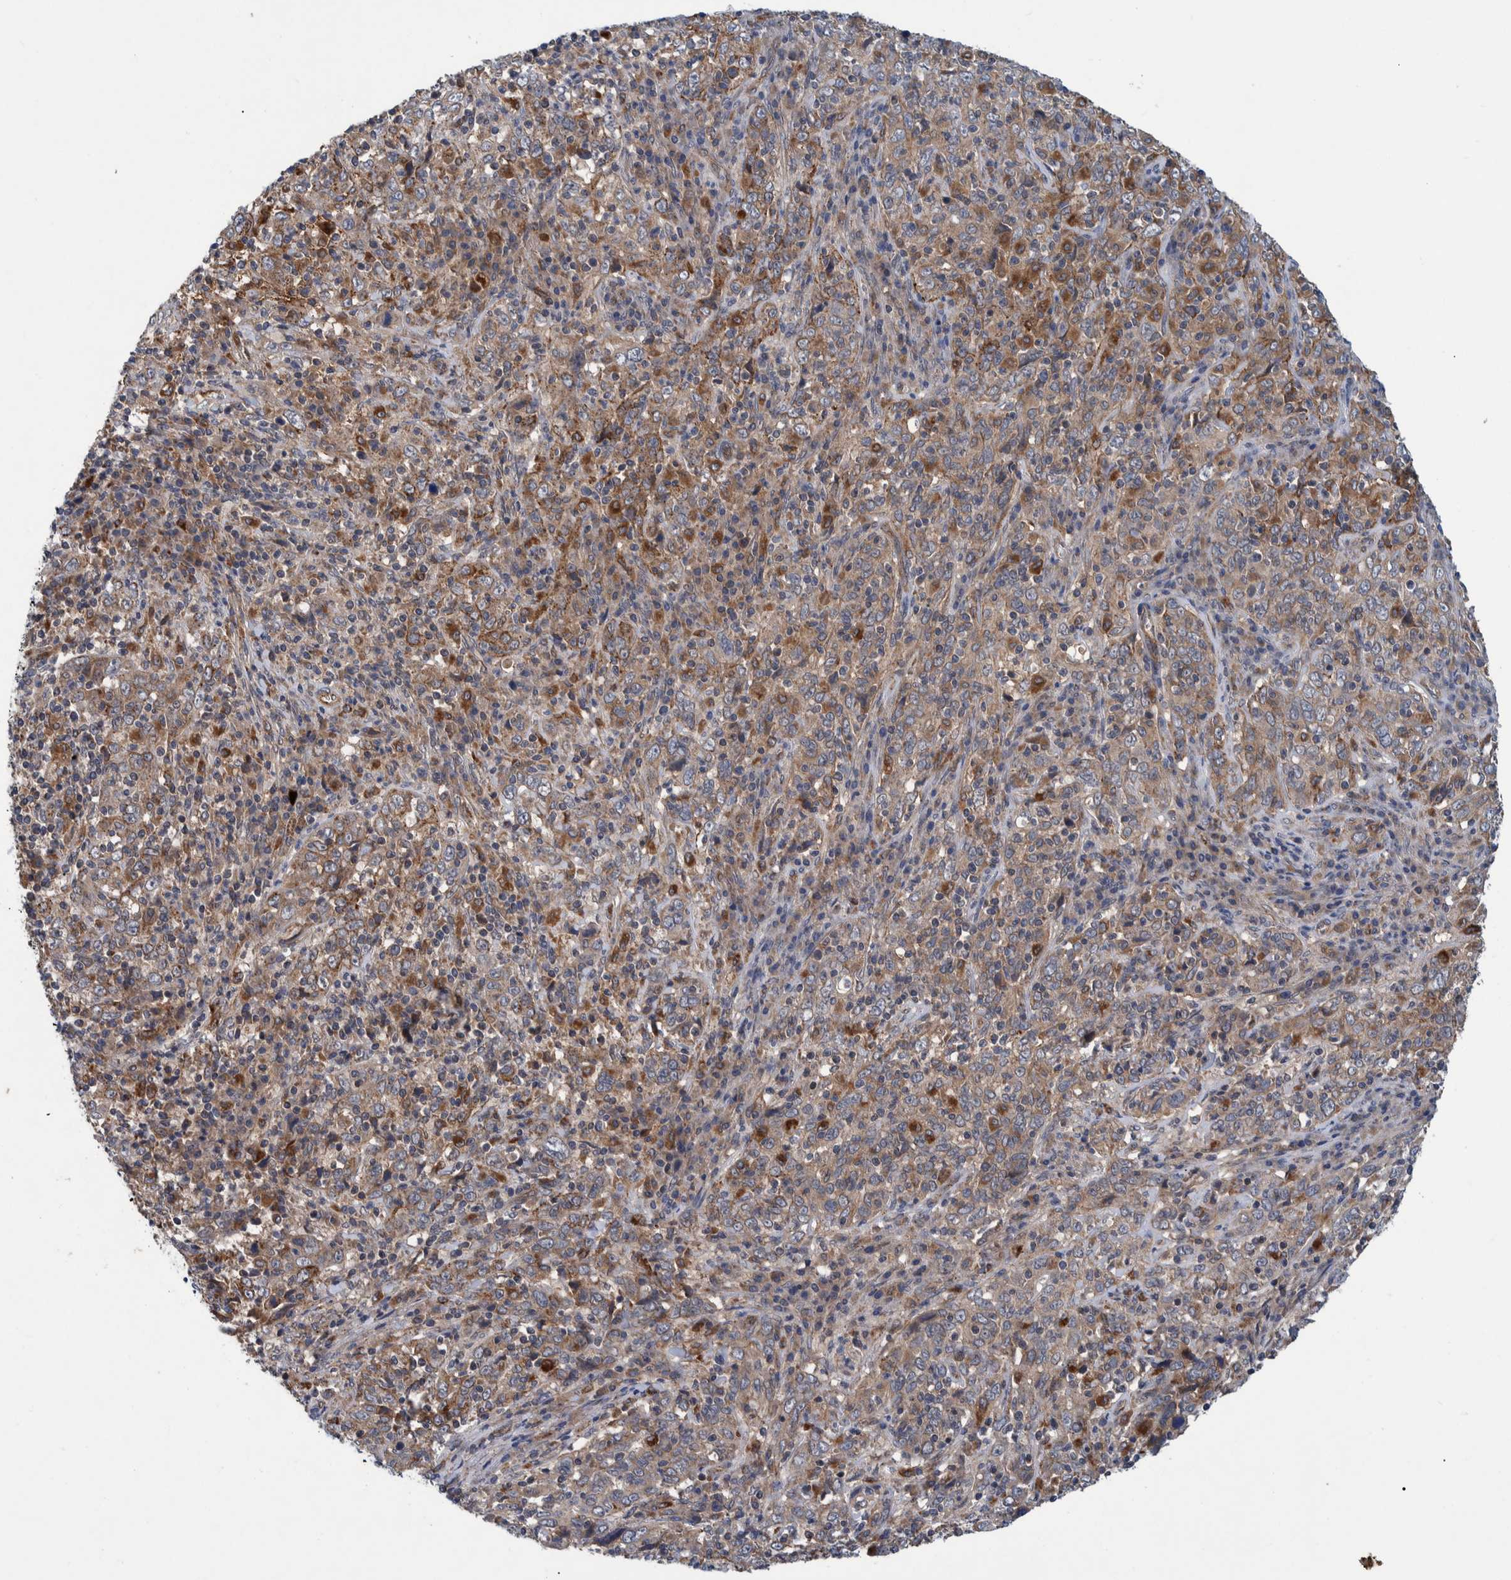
{"staining": {"intensity": "moderate", "quantity": ">75%", "location": "cytoplasmic/membranous"}, "tissue": "cervical cancer", "cell_type": "Tumor cells", "image_type": "cancer", "snomed": [{"axis": "morphology", "description": "Squamous cell carcinoma, NOS"}, {"axis": "topography", "description": "Cervix"}], "caption": "Cervical squamous cell carcinoma tissue shows moderate cytoplasmic/membranous positivity in about >75% of tumor cells, visualized by immunohistochemistry.", "gene": "ITIH3", "patient": {"sex": "female", "age": 46}}